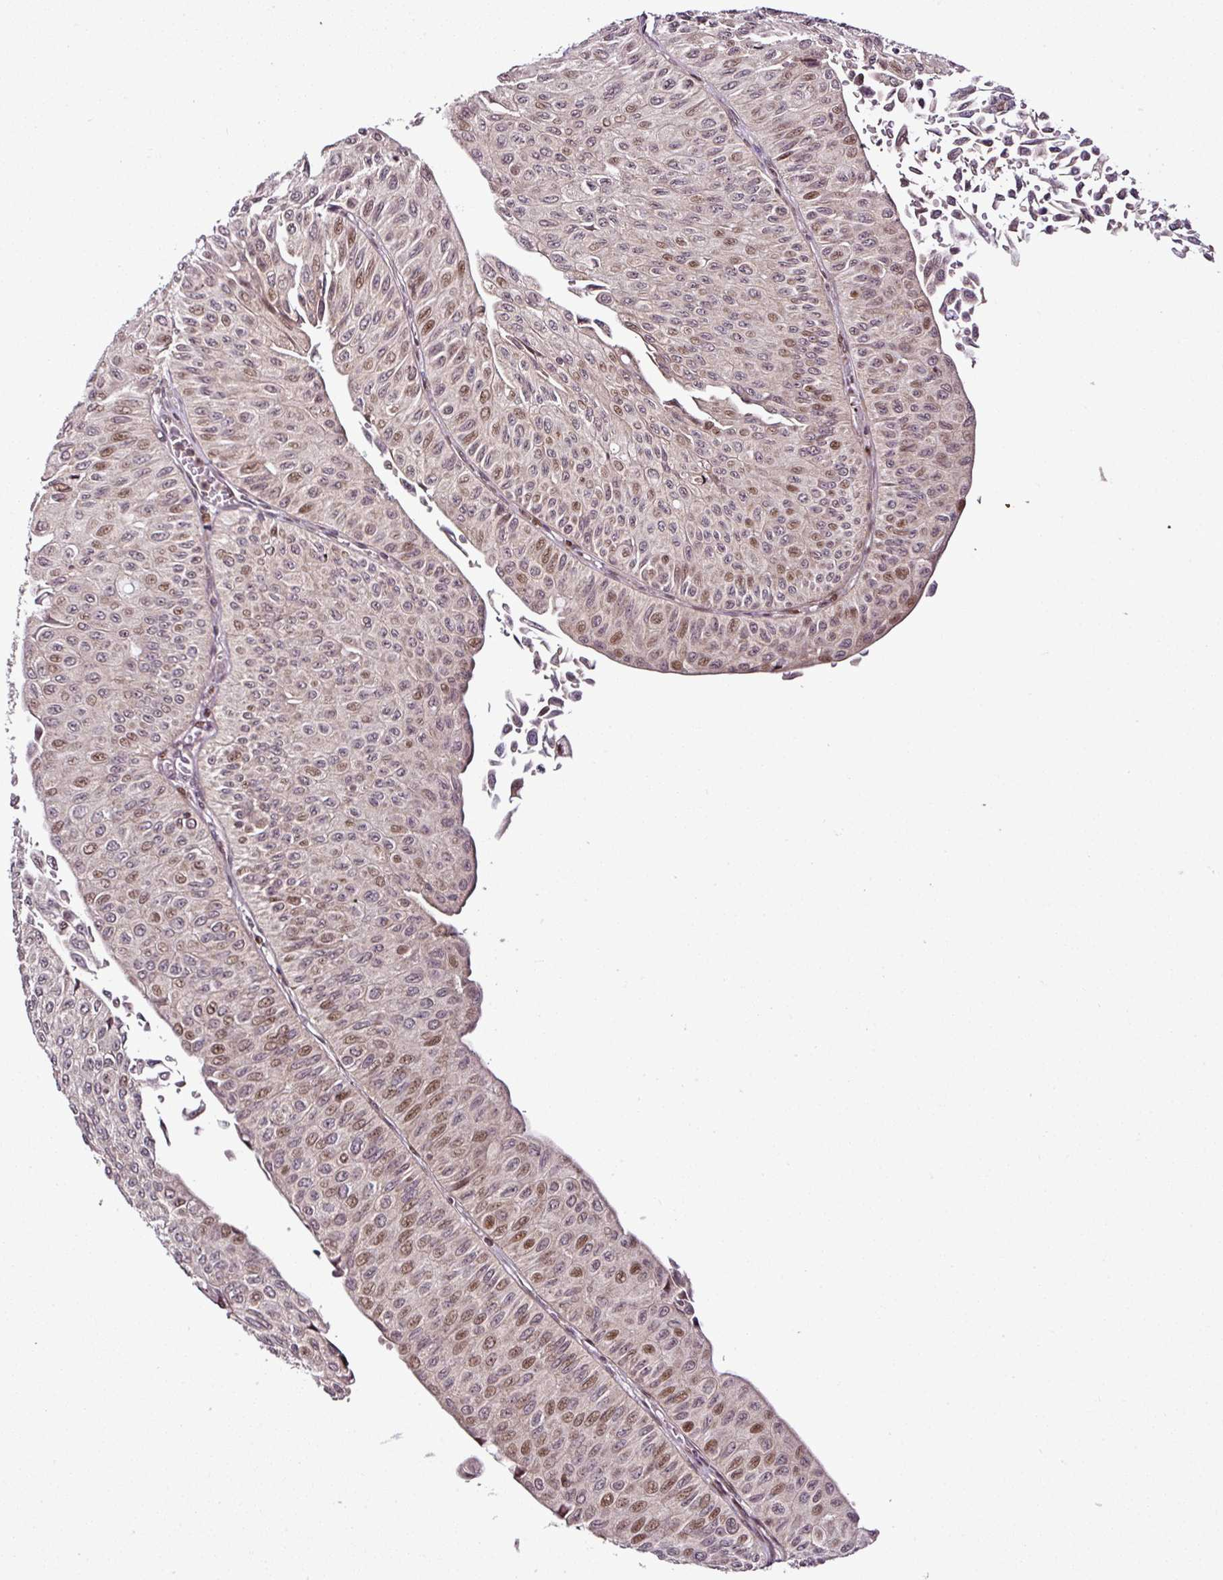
{"staining": {"intensity": "weak", "quantity": "<25%", "location": "nuclear"}, "tissue": "urothelial cancer", "cell_type": "Tumor cells", "image_type": "cancer", "snomed": [{"axis": "morphology", "description": "Urothelial carcinoma, NOS"}, {"axis": "topography", "description": "Urinary bladder"}], "caption": "A histopathology image of urothelial cancer stained for a protein displays no brown staining in tumor cells.", "gene": "COPRS", "patient": {"sex": "male", "age": 59}}